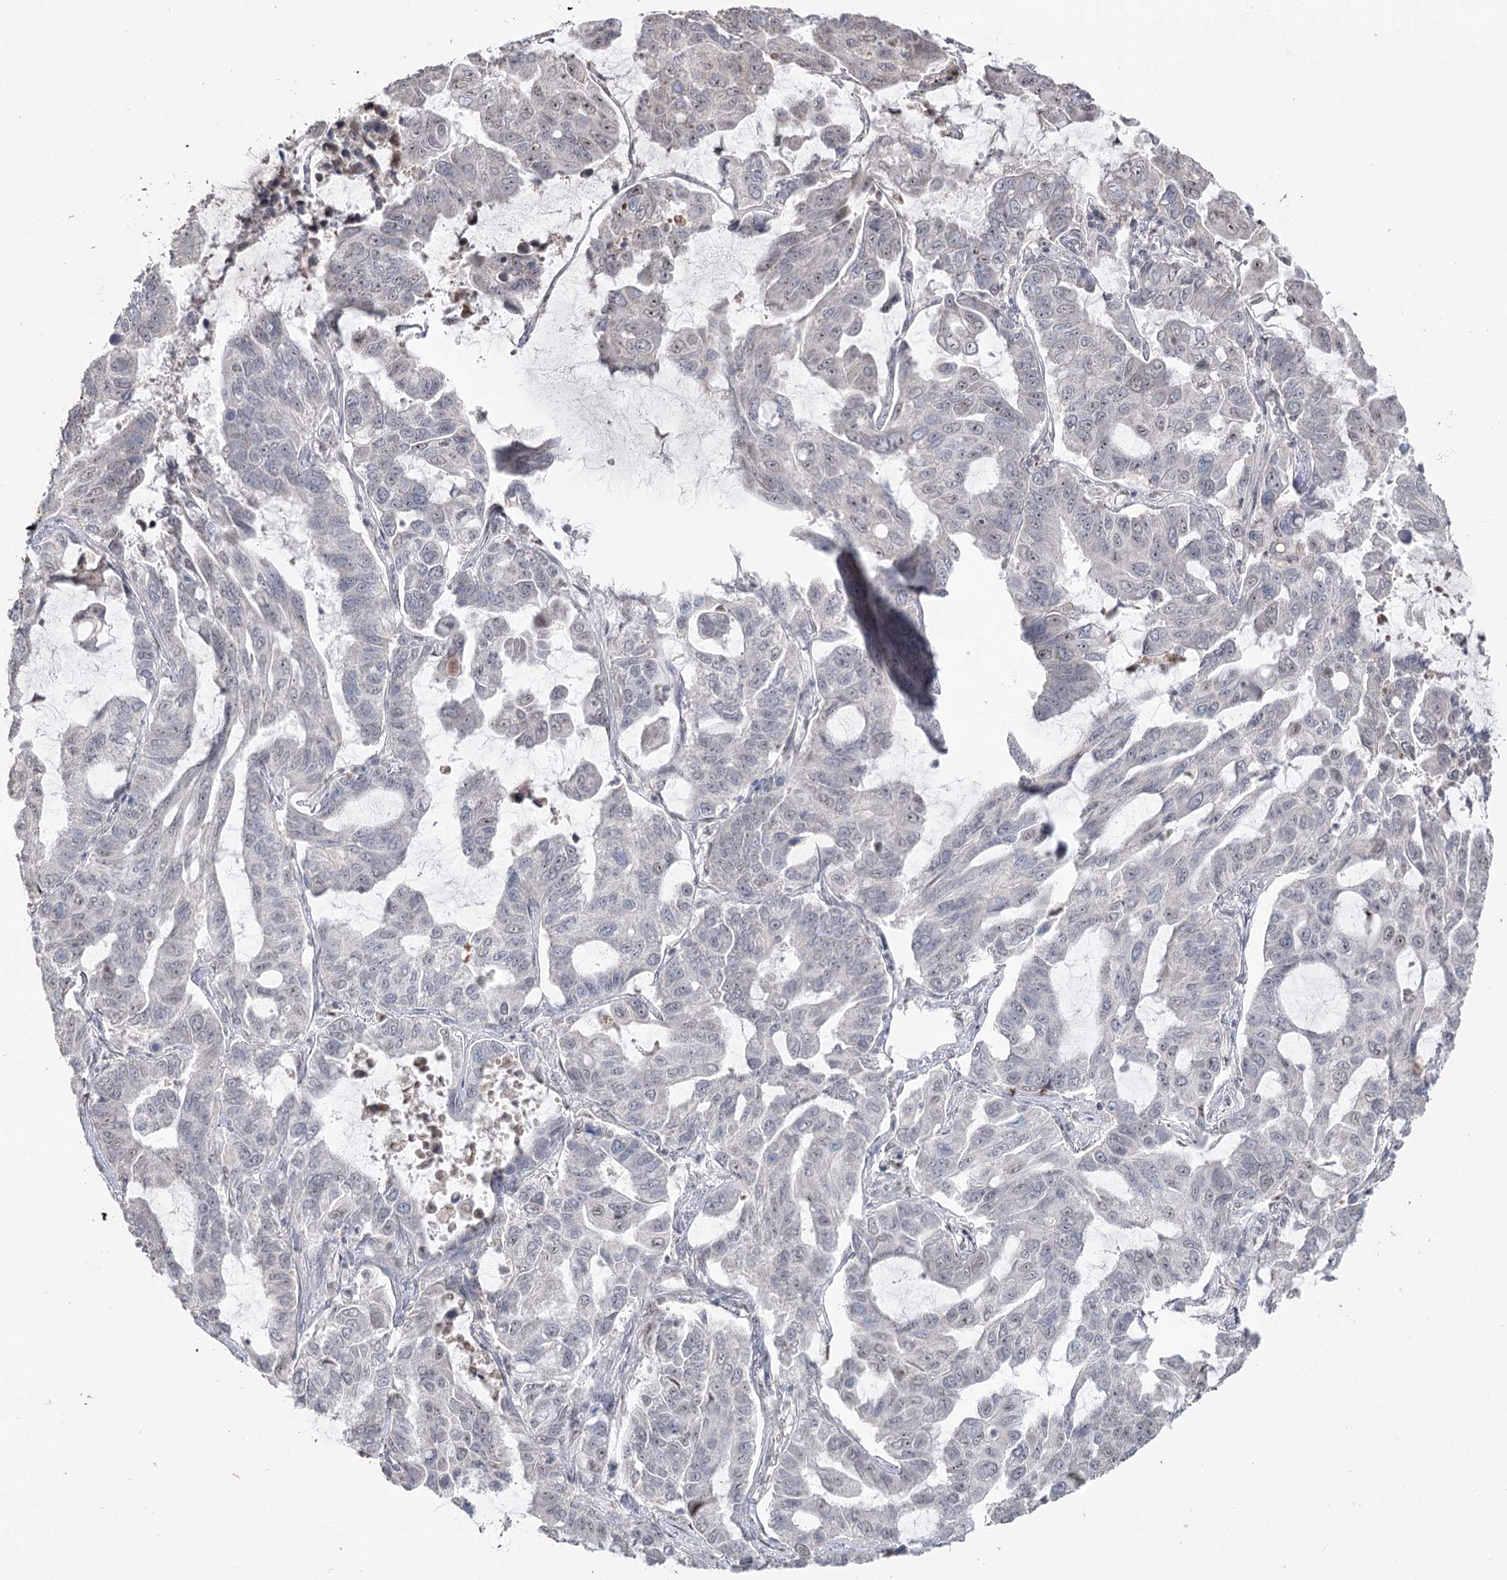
{"staining": {"intensity": "weak", "quantity": "<25%", "location": "nuclear"}, "tissue": "lung cancer", "cell_type": "Tumor cells", "image_type": "cancer", "snomed": [{"axis": "morphology", "description": "Adenocarcinoma, NOS"}, {"axis": "topography", "description": "Lung"}], "caption": "Immunohistochemical staining of human lung adenocarcinoma reveals no significant staining in tumor cells. The staining is performed using DAB brown chromogen with nuclei counter-stained in using hematoxylin.", "gene": "RUFY4", "patient": {"sex": "male", "age": 64}}